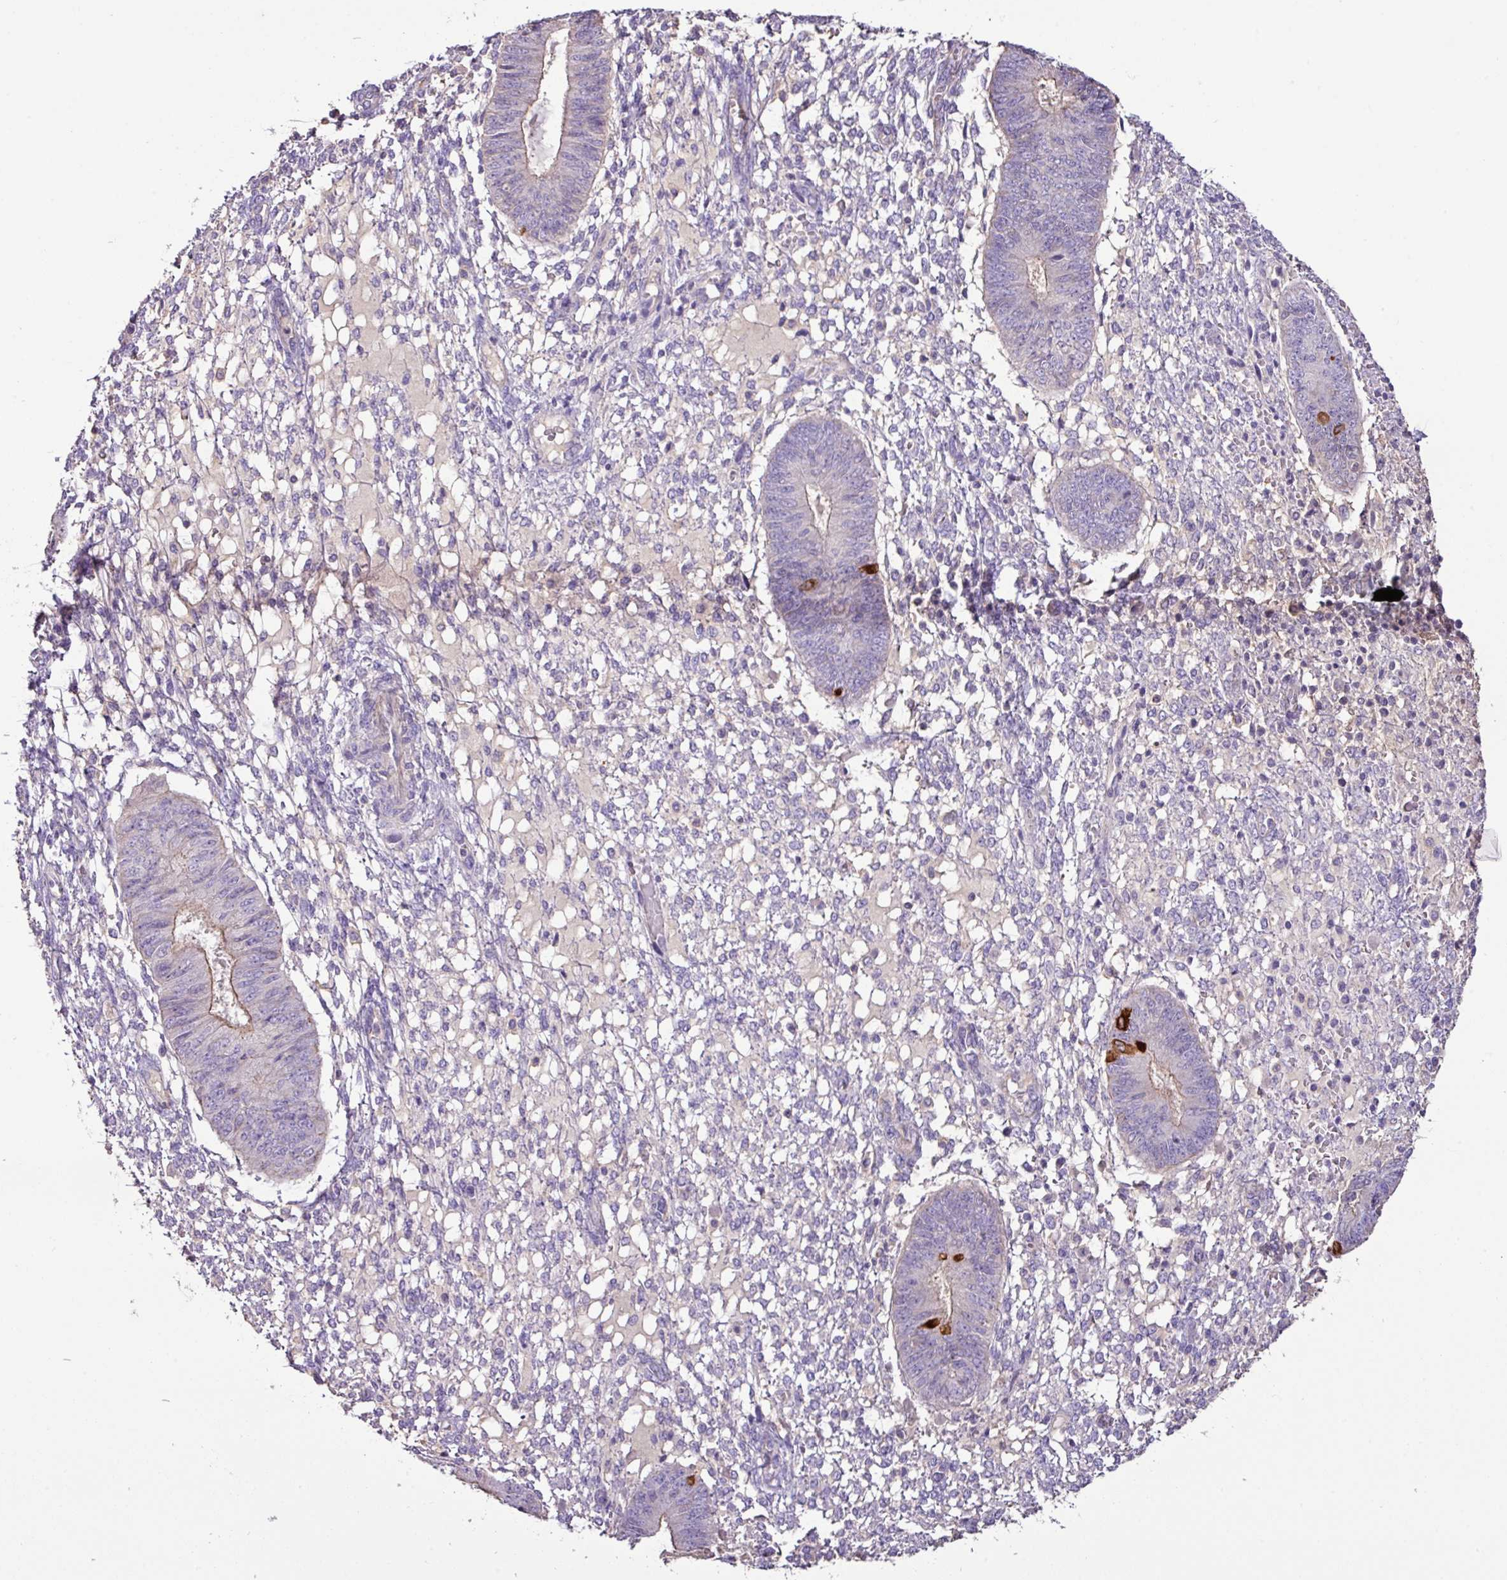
{"staining": {"intensity": "negative", "quantity": "none", "location": "none"}, "tissue": "endometrium", "cell_type": "Cells in endometrial stroma", "image_type": "normal", "snomed": [{"axis": "morphology", "description": "Normal tissue, NOS"}, {"axis": "topography", "description": "Endometrium"}], "caption": "Immunohistochemical staining of normal human endometrium demonstrates no significant positivity in cells in endometrial stroma. The staining was performed using DAB (3,3'-diaminobenzidine) to visualize the protein expression in brown, while the nuclei were stained in blue with hematoxylin (Magnification: 20x).", "gene": "AGR3", "patient": {"sex": "female", "age": 49}}